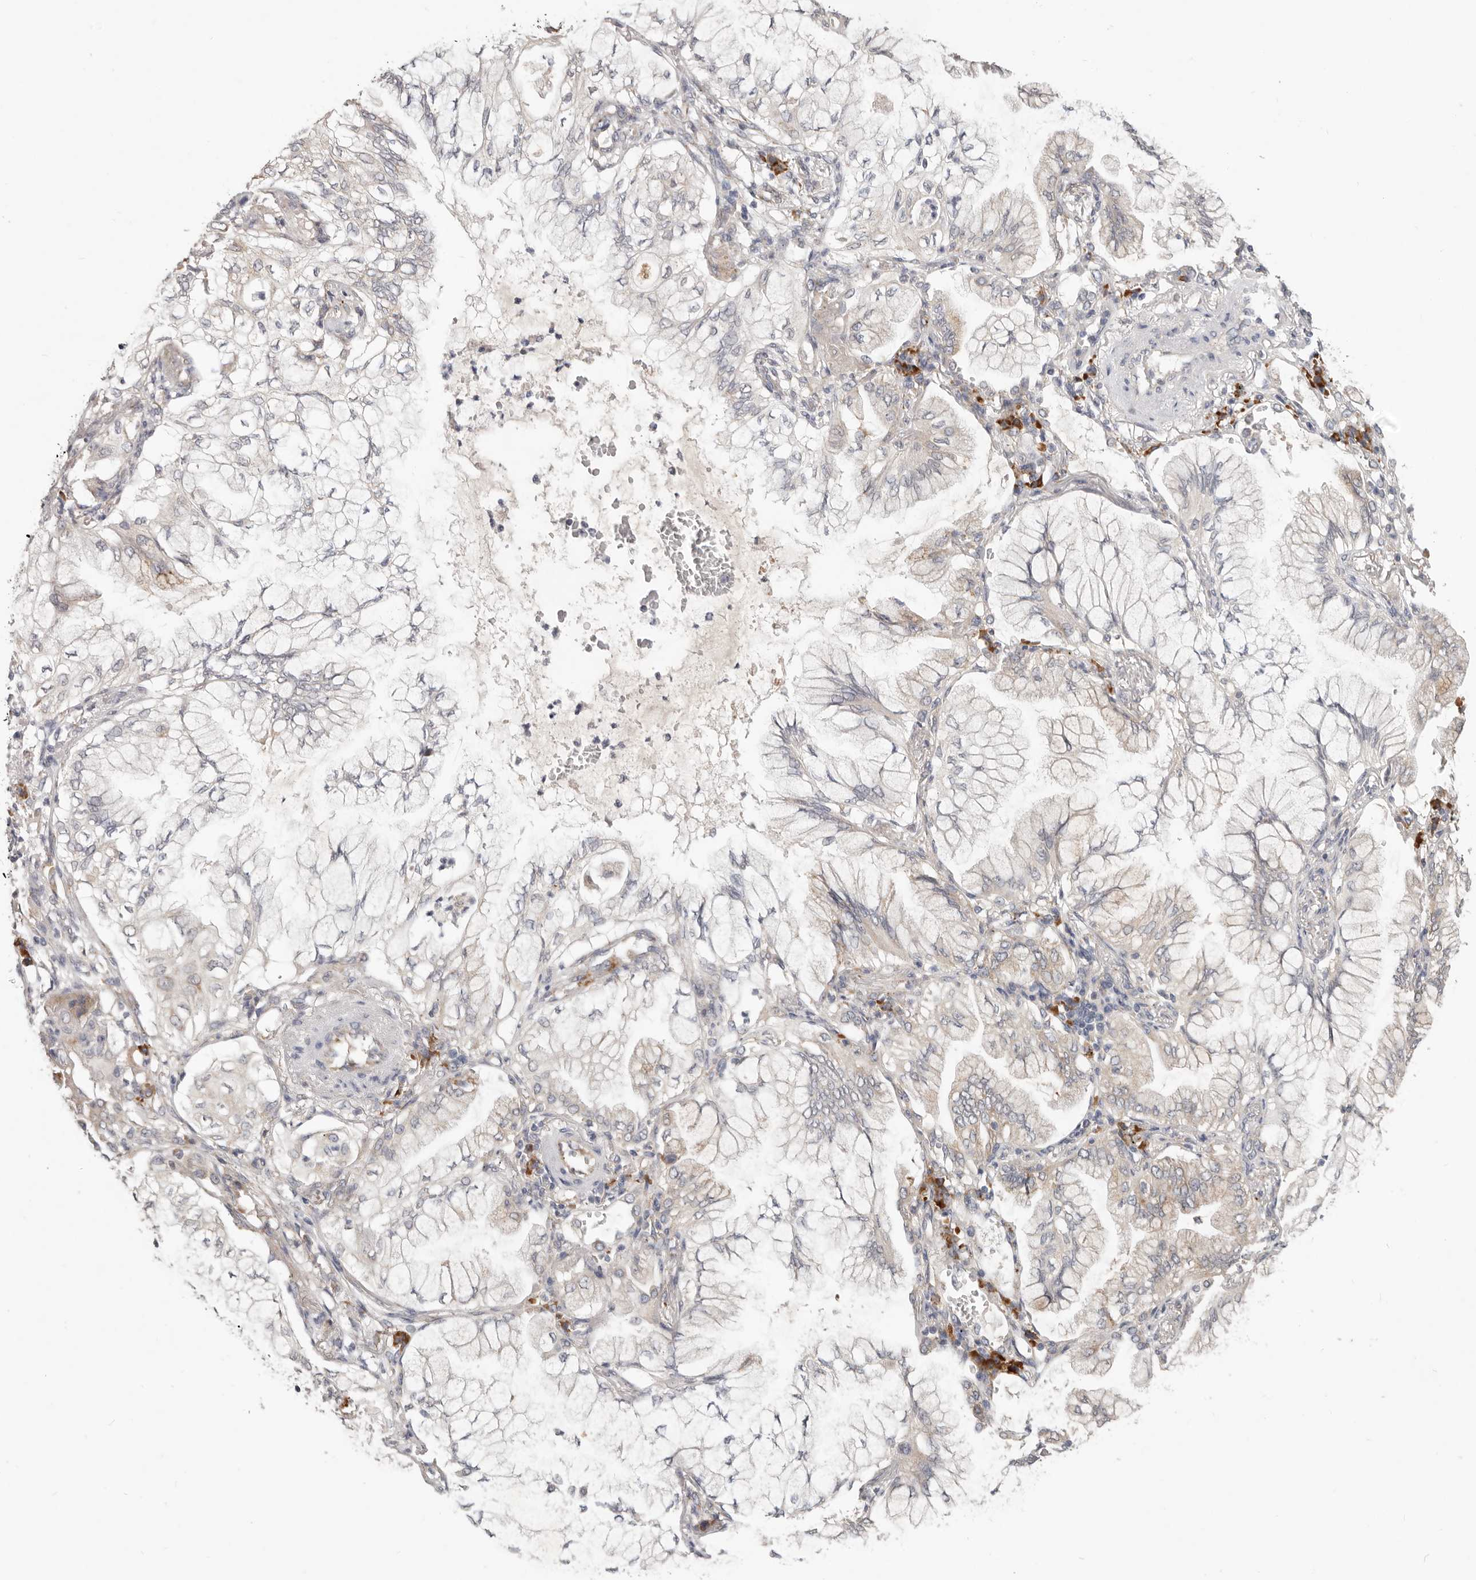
{"staining": {"intensity": "weak", "quantity": "<25%", "location": "cytoplasmic/membranous"}, "tissue": "lung cancer", "cell_type": "Tumor cells", "image_type": "cancer", "snomed": [{"axis": "morphology", "description": "Adenocarcinoma, NOS"}, {"axis": "topography", "description": "Lung"}], "caption": "High magnification brightfield microscopy of lung cancer (adenocarcinoma) stained with DAB (3,3'-diaminobenzidine) (brown) and counterstained with hematoxylin (blue): tumor cells show no significant staining. The staining is performed using DAB (3,3'-diaminobenzidine) brown chromogen with nuclei counter-stained in using hematoxylin.", "gene": "WDR77", "patient": {"sex": "female", "age": 70}}